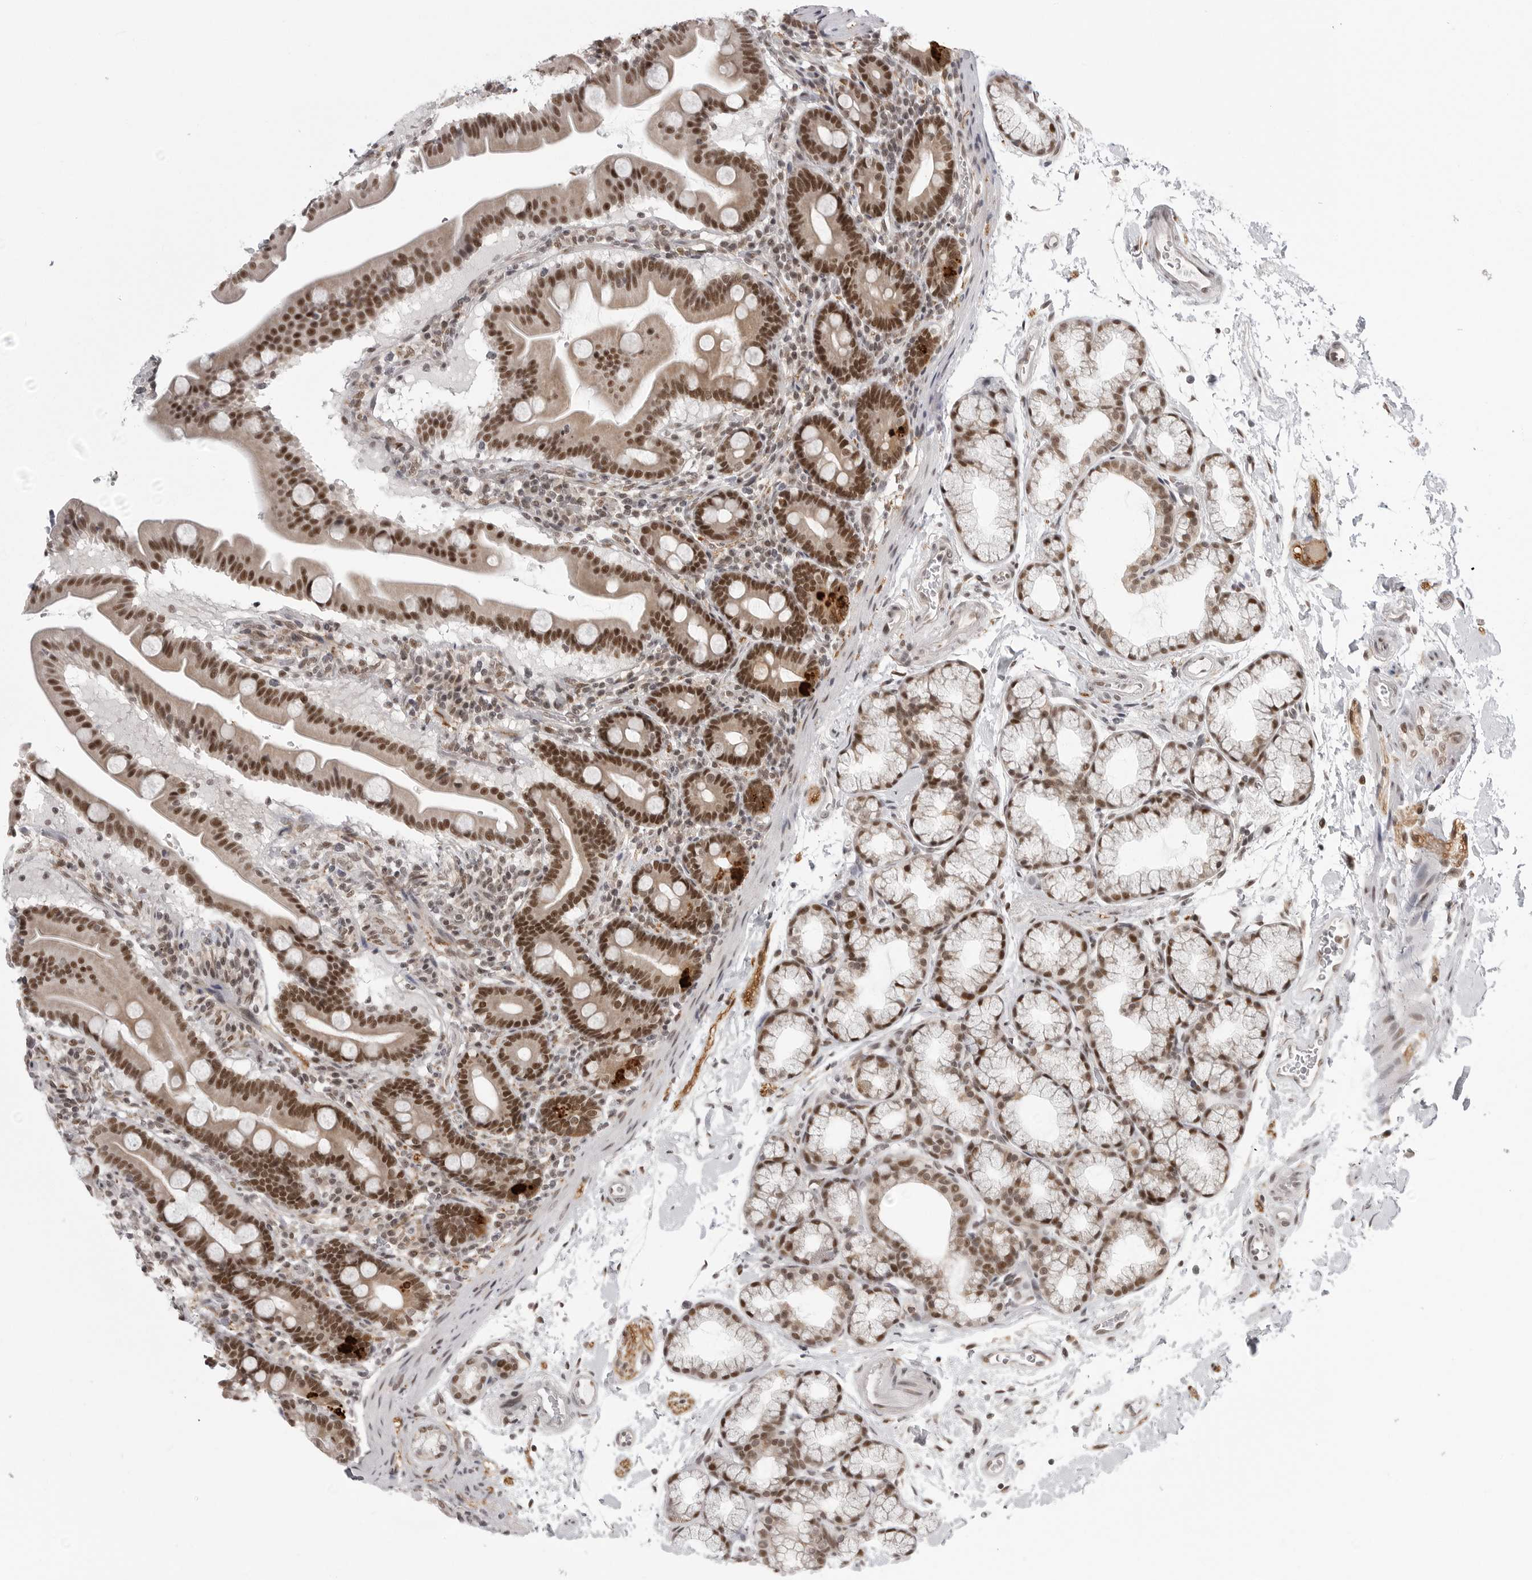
{"staining": {"intensity": "strong", "quantity": ">75%", "location": "nuclear"}, "tissue": "duodenum", "cell_type": "Glandular cells", "image_type": "normal", "snomed": [{"axis": "morphology", "description": "Normal tissue, NOS"}, {"axis": "topography", "description": "Duodenum"}], "caption": "Strong nuclear expression for a protein is appreciated in about >75% of glandular cells of unremarkable duodenum using IHC.", "gene": "PRDM10", "patient": {"sex": "male", "age": 54}}